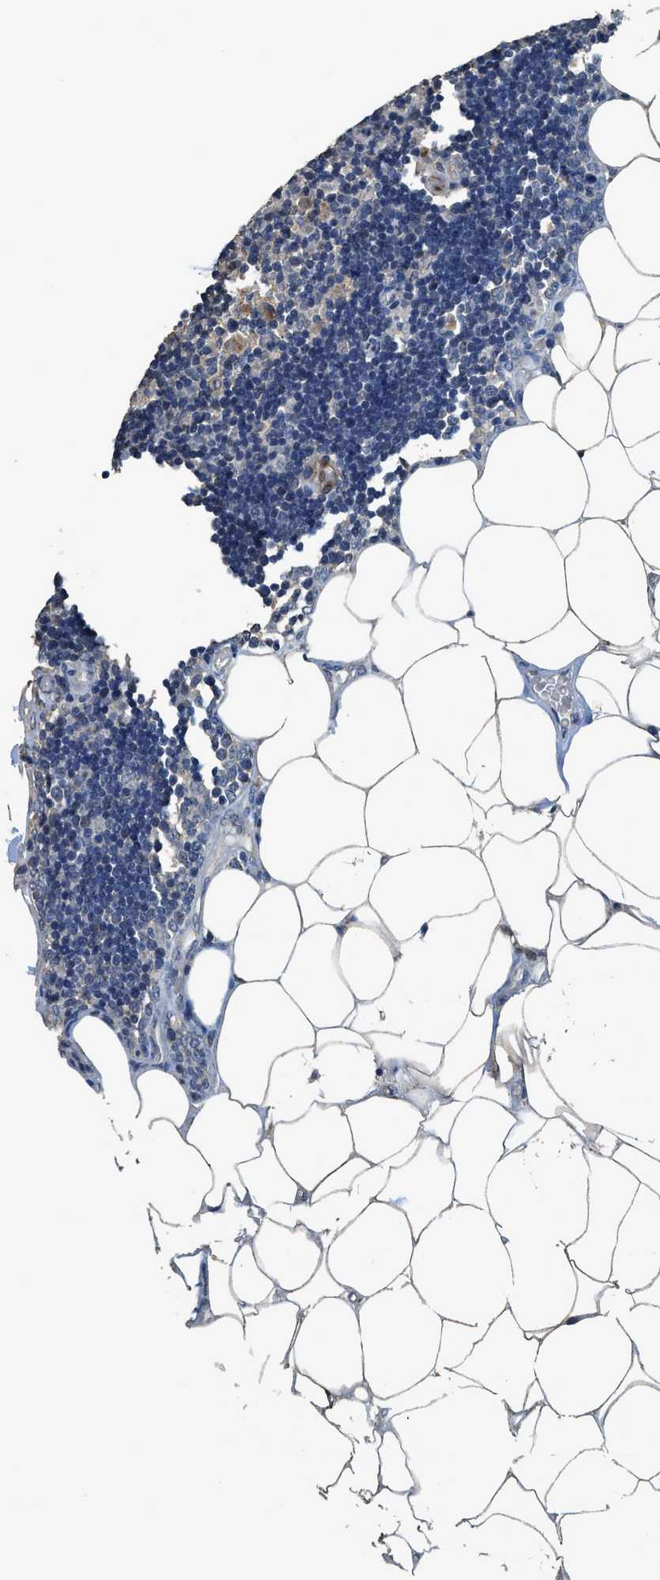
{"staining": {"intensity": "negative", "quantity": "none", "location": "none"}, "tissue": "lymph node", "cell_type": "Germinal center cells", "image_type": "normal", "snomed": [{"axis": "morphology", "description": "Normal tissue, NOS"}, {"axis": "topography", "description": "Lymph node"}], "caption": "IHC image of unremarkable lymph node stained for a protein (brown), which shows no staining in germinal center cells.", "gene": "SYNM", "patient": {"sex": "male", "age": 33}}